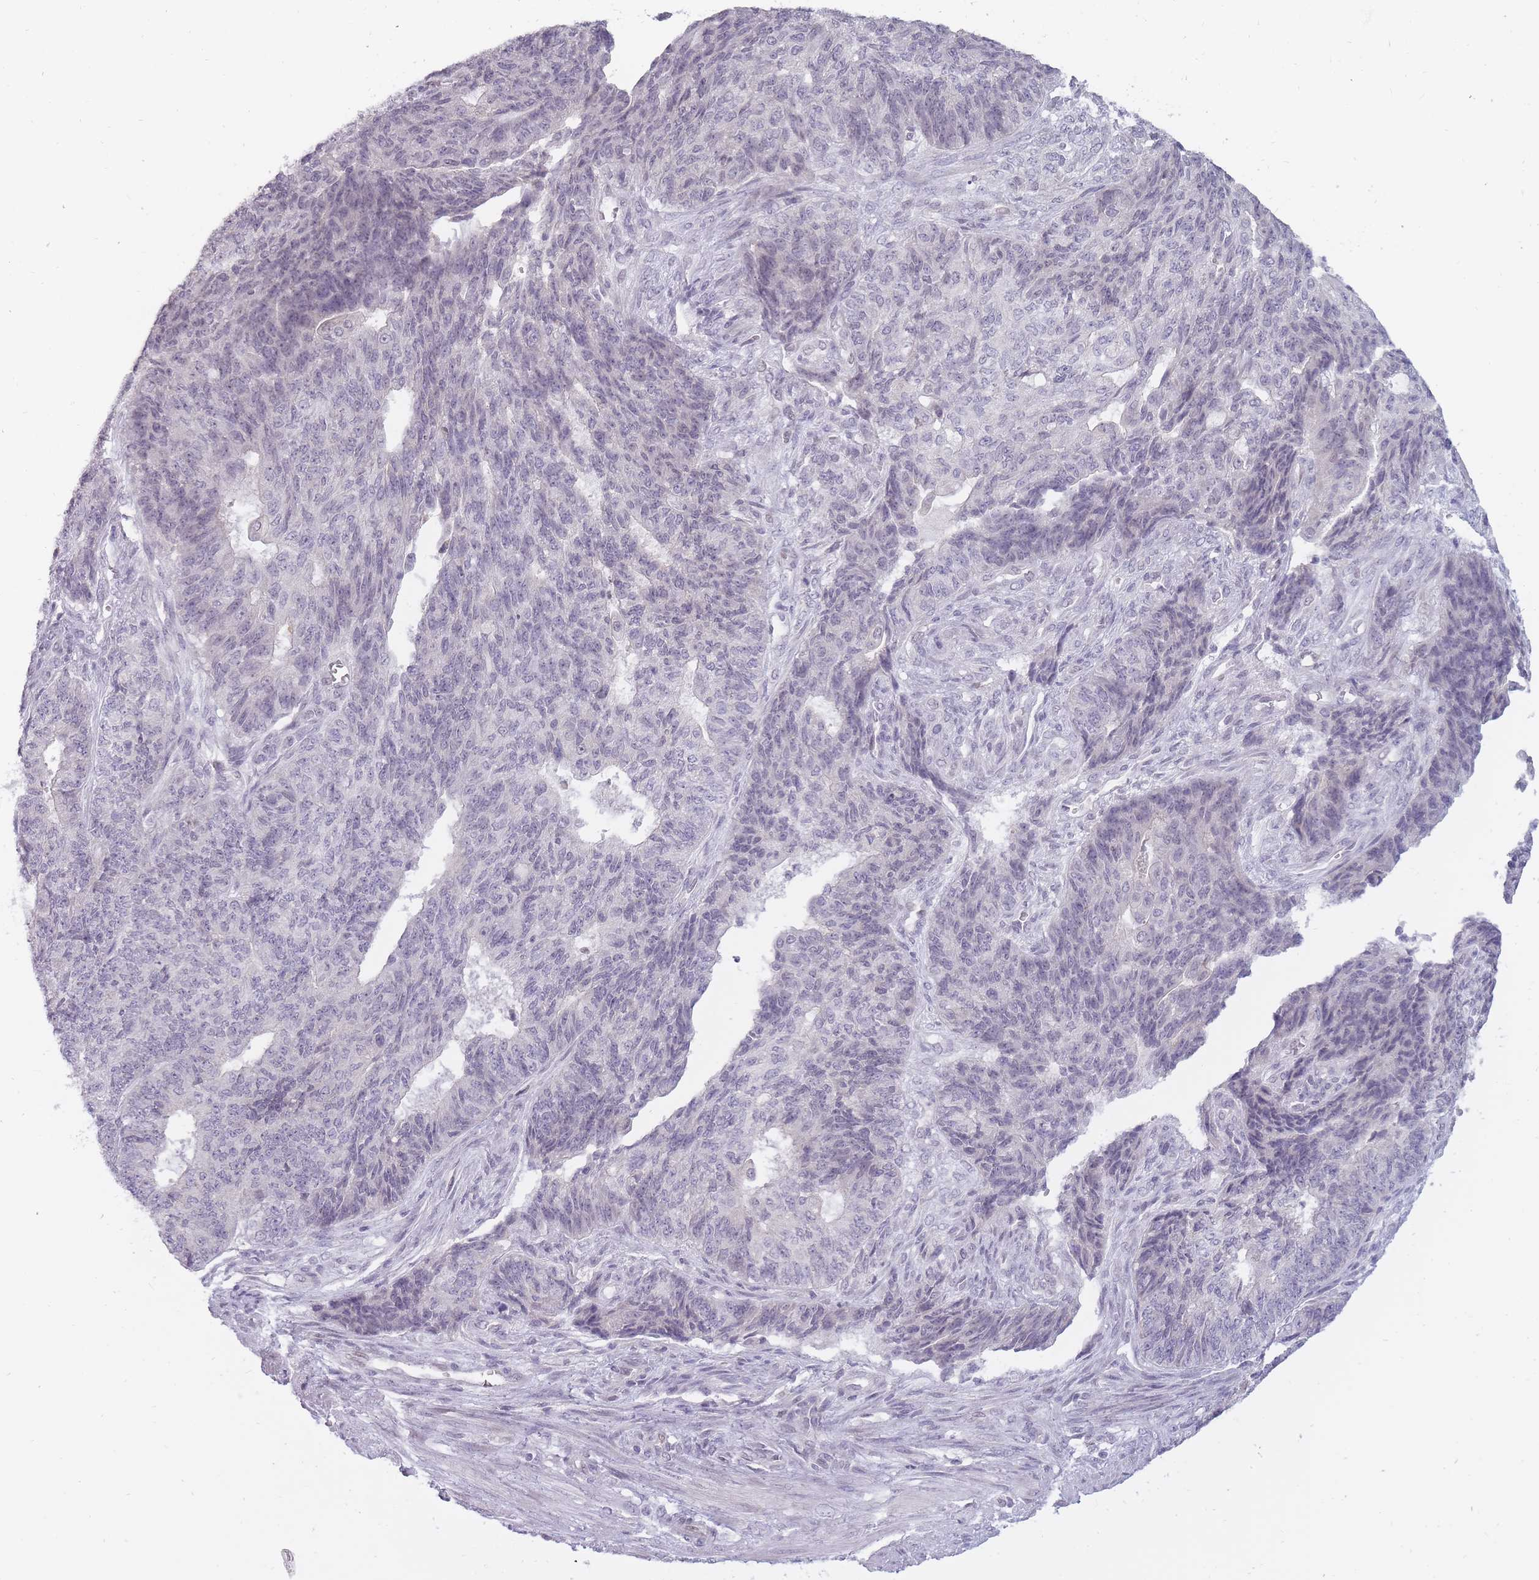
{"staining": {"intensity": "weak", "quantity": "<25%", "location": "nuclear"}, "tissue": "endometrial cancer", "cell_type": "Tumor cells", "image_type": "cancer", "snomed": [{"axis": "morphology", "description": "Adenocarcinoma, NOS"}, {"axis": "topography", "description": "Endometrium"}], "caption": "Immunohistochemical staining of endometrial adenocarcinoma displays no significant positivity in tumor cells.", "gene": "POMZP3", "patient": {"sex": "female", "age": 32}}